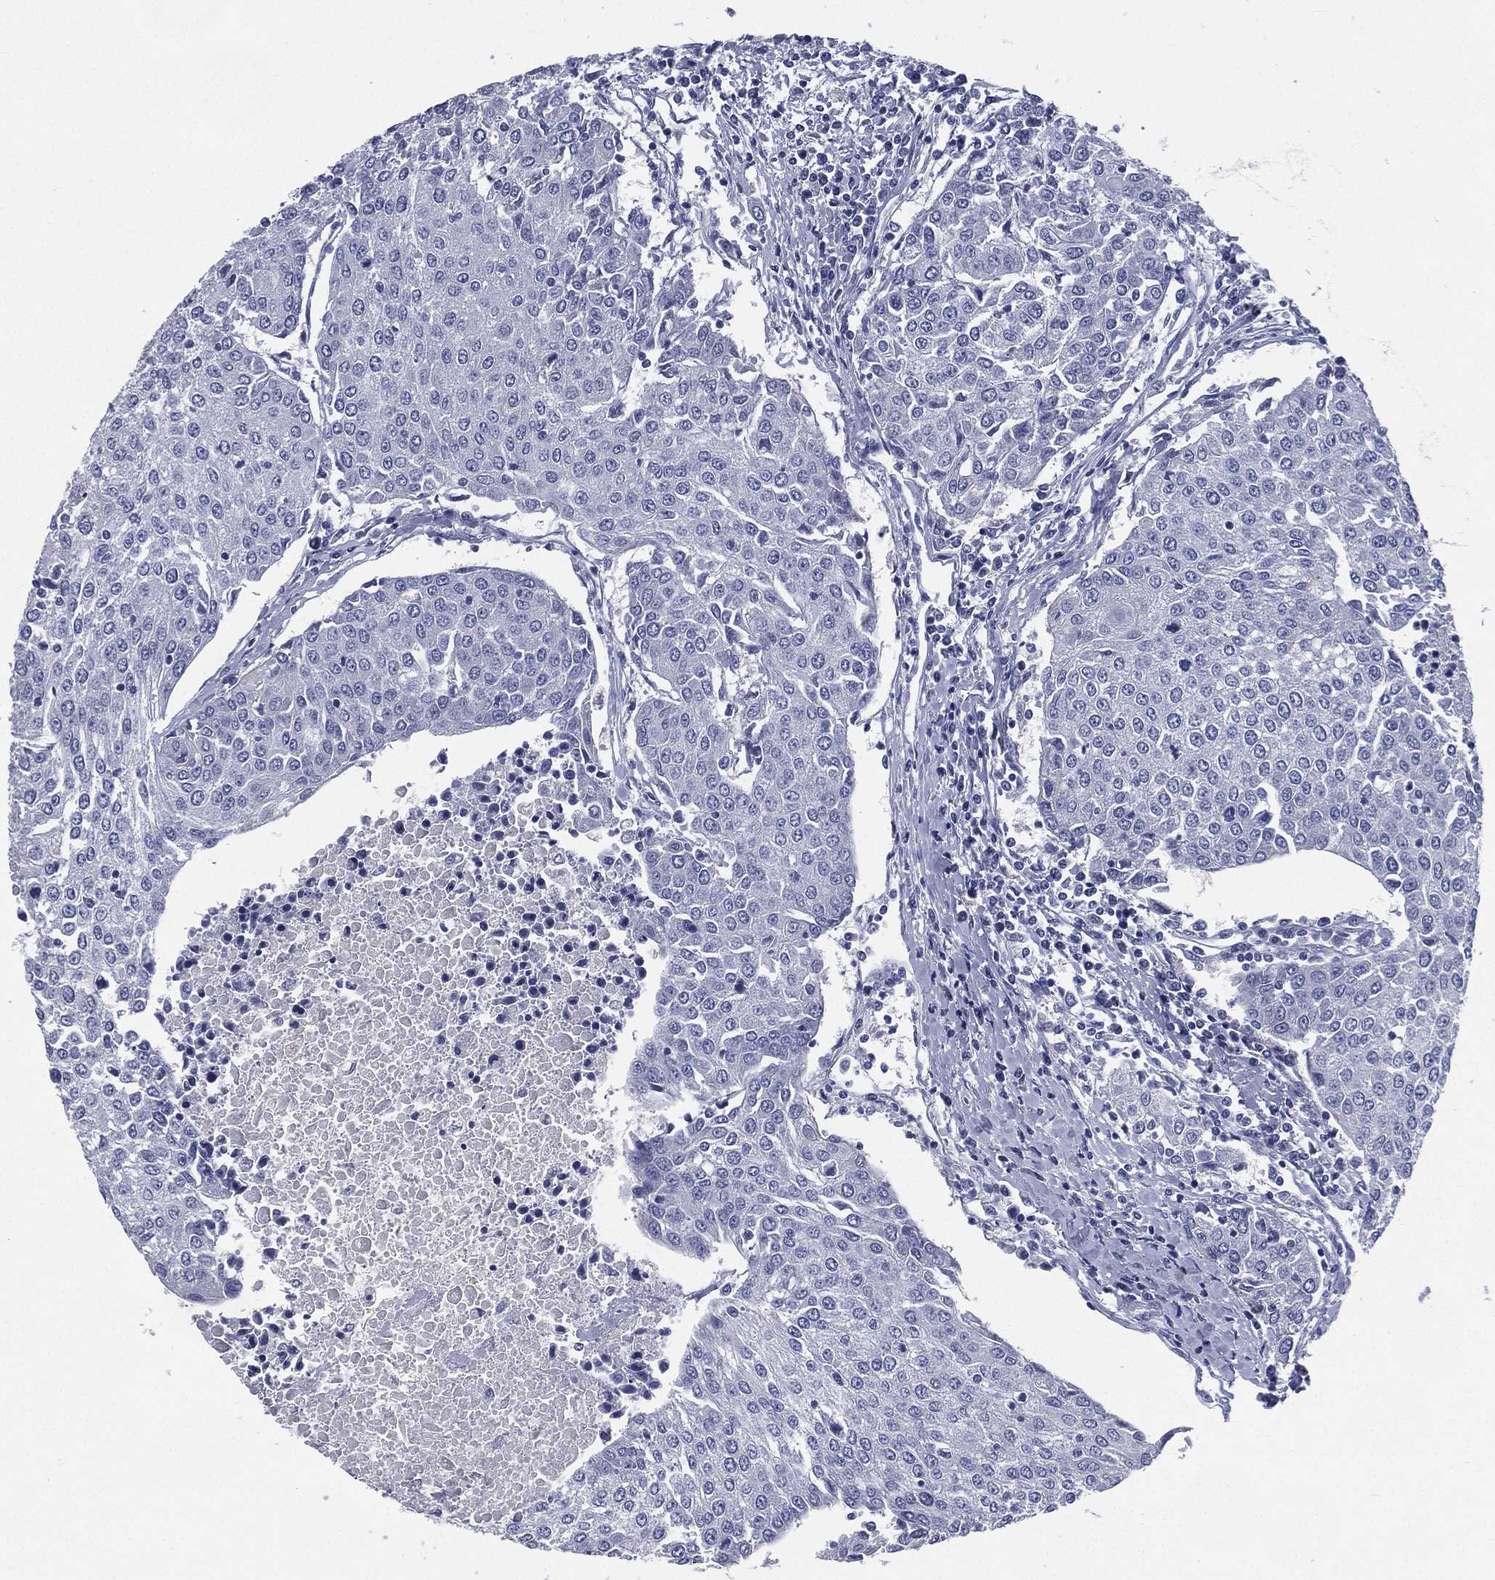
{"staining": {"intensity": "negative", "quantity": "none", "location": "none"}, "tissue": "urothelial cancer", "cell_type": "Tumor cells", "image_type": "cancer", "snomed": [{"axis": "morphology", "description": "Urothelial carcinoma, High grade"}, {"axis": "topography", "description": "Urinary bladder"}], "caption": "IHC micrograph of neoplastic tissue: human urothelial cancer stained with DAB shows no significant protein expression in tumor cells.", "gene": "IFT27", "patient": {"sex": "female", "age": 85}}